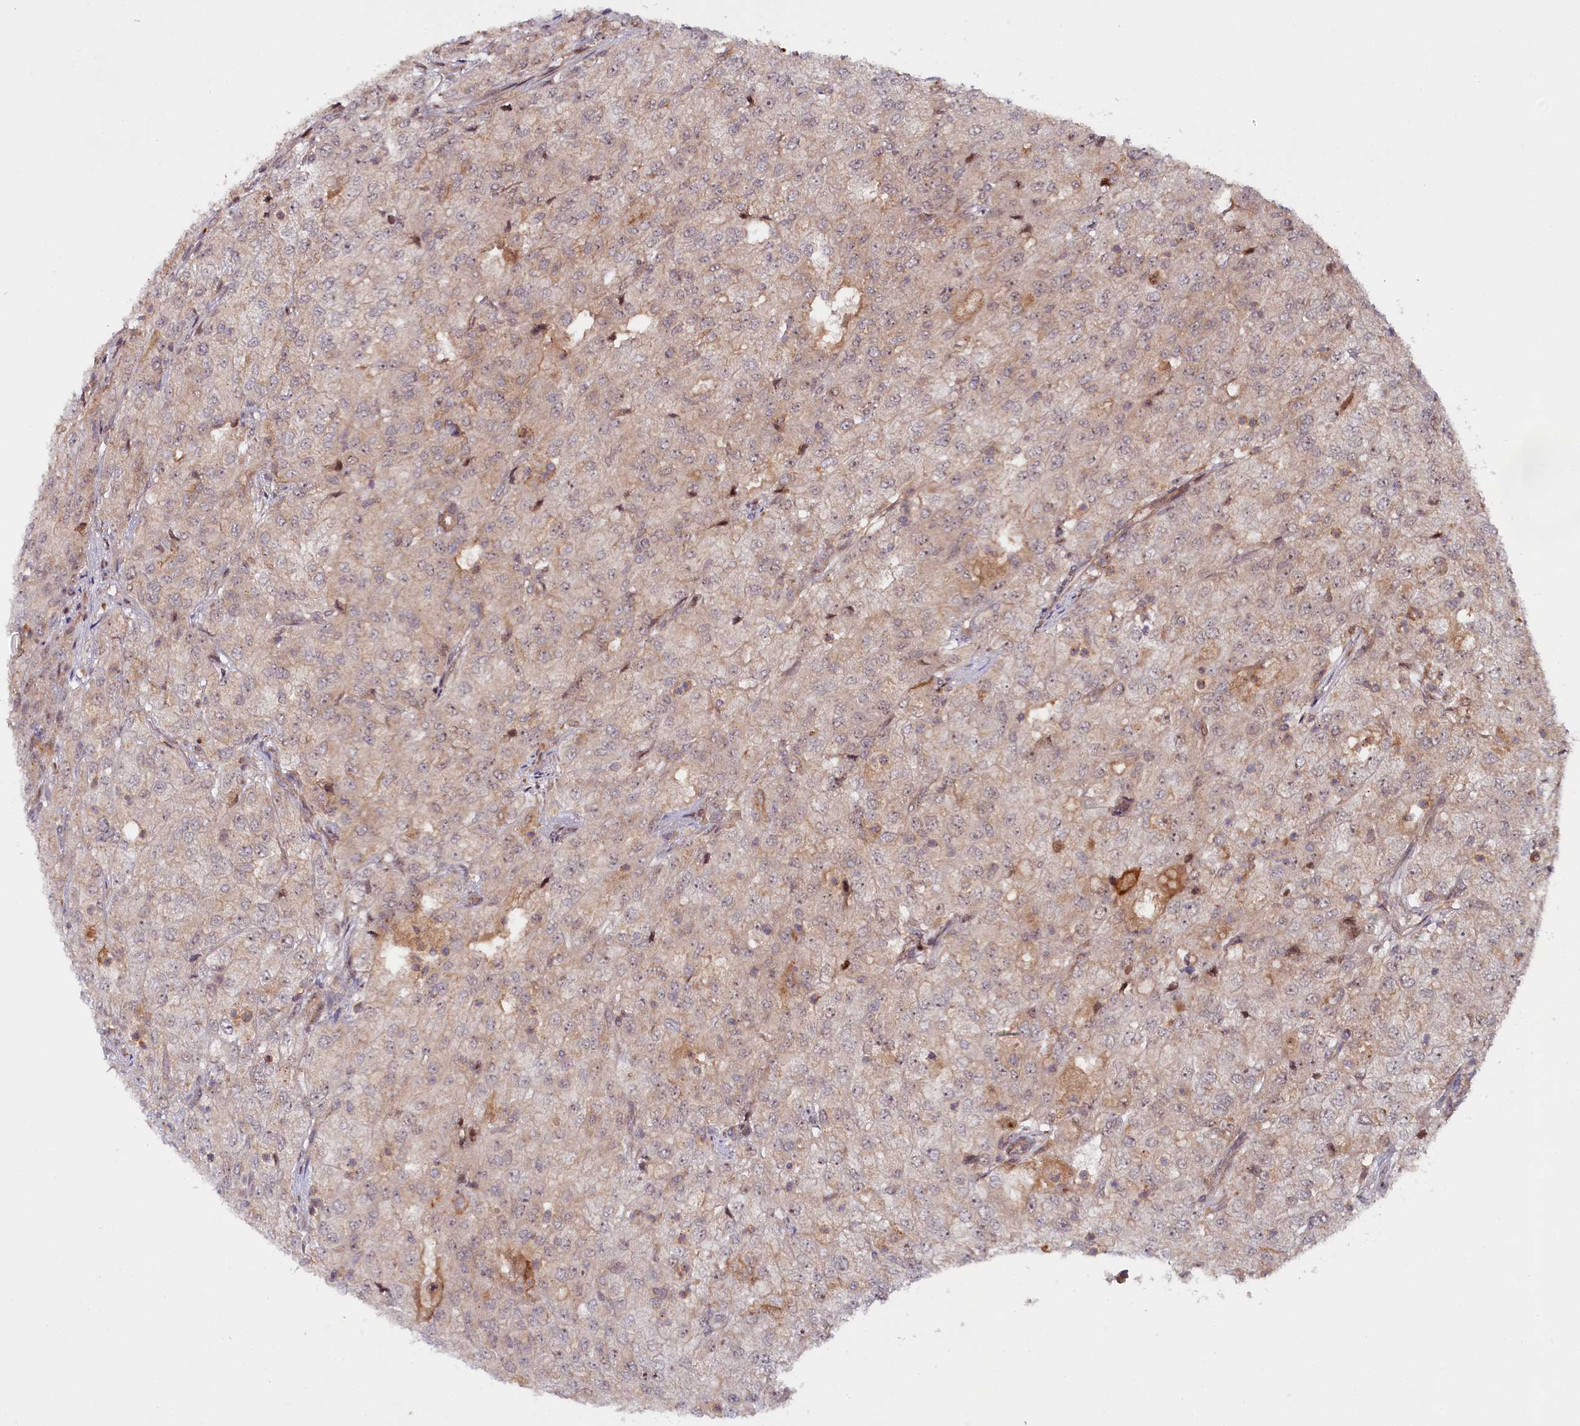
{"staining": {"intensity": "moderate", "quantity": "25%-75%", "location": "nuclear"}, "tissue": "renal cancer", "cell_type": "Tumor cells", "image_type": "cancer", "snomed": [{"axis": "morphology", "description": "Adenocarcinoma, NOS"}, {"axis": "topography", "description": "Kidney"}], "caption": "A micrograph showing moderate nuclear staining in about 25%-75% of tumor cells in renal cancer, as visualized by brown immunohistochemical staining.", "gene": "NEDD1", "patient": {"sex": "female", "age": 54}}